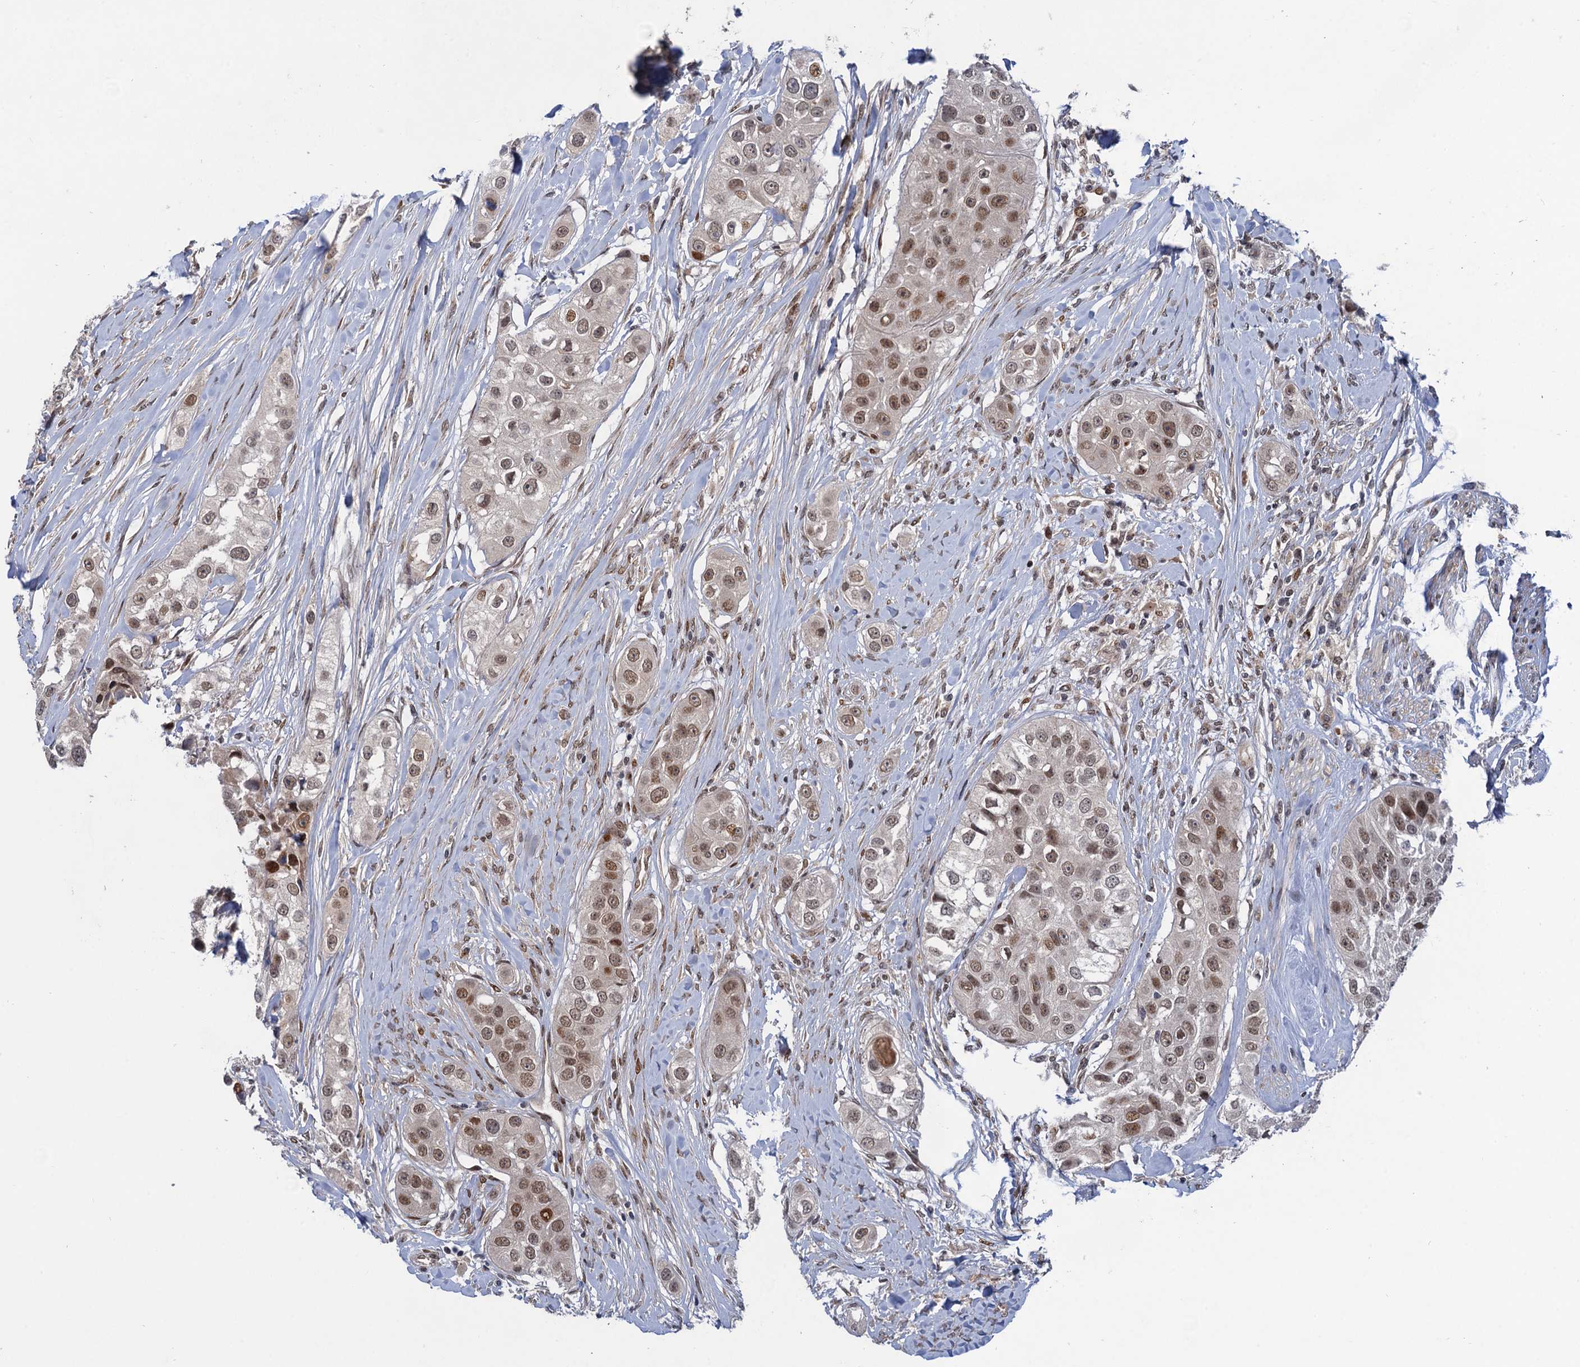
{"staining": {"intensity": "moderate", "quantity": ">75%", "location": "nuclear"}, "tissue": "head and neck cancer", "cell_type": "Tumor cells", "image_type": "cancer", "snomed": [{"axis": "morphology", "description": "Normal tissue, NOS"}, {"axis": "morphology", "description": "Squamous cell carcinoma, NOS"}, {"axis": "topography", "description": "Skeletal muscle"}, {"axis": "topography", "description": "Head-Neck"}], "caption": "Immunohistochemical staining of human squamous cell carcinoma (head and neck) exhibits medium levels of moderate nuclear positivity in about >75% of tumor cells. Nuclei are stained in blue.", "gene": "NEK8", "patient": {"sex": "male", "age": 51}}